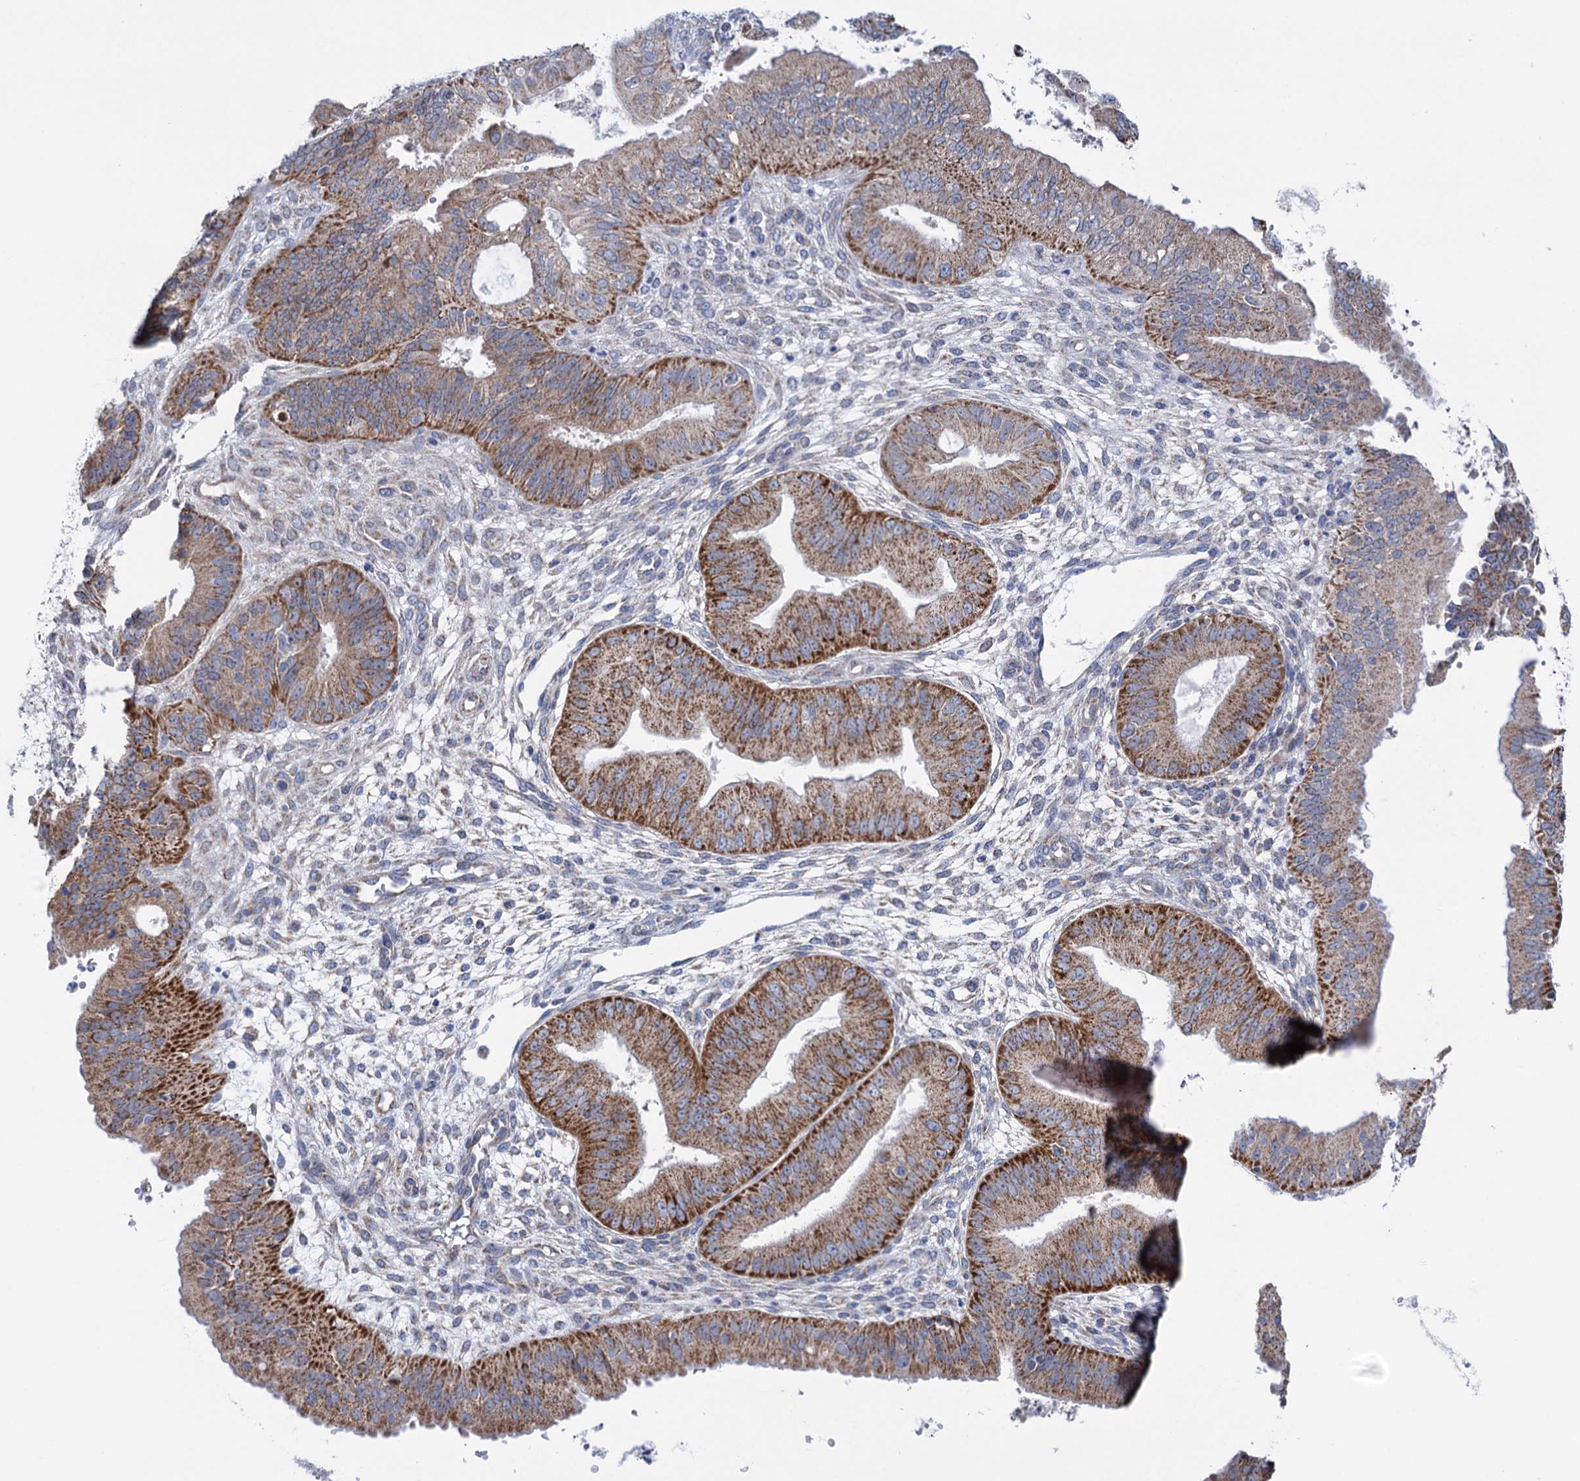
{"staining": {"intensity": "strong", "quantity": "25%-75%", "location": "cytoplasmic/membranous"}, "tissue": "ovarian cancer", "cell_type": "Tumor cells", "image_type": "cancer", "snomed": [{"axis": "morphology", "description": "Carcinoma, endometroid"}, {"axis": "topography", "description": "Appendix"}, {"axis": "topography", "description": "Ovary"}], "caption": "Immunohistochemistry of ovarian endometroid carcinoma reveals high levels of strong cytoplasmic/membranous expression in approximately 25%-75% of tumor cells.", "gene": "SUCLA2", "patient": {"sex": "female", "age": 42}}